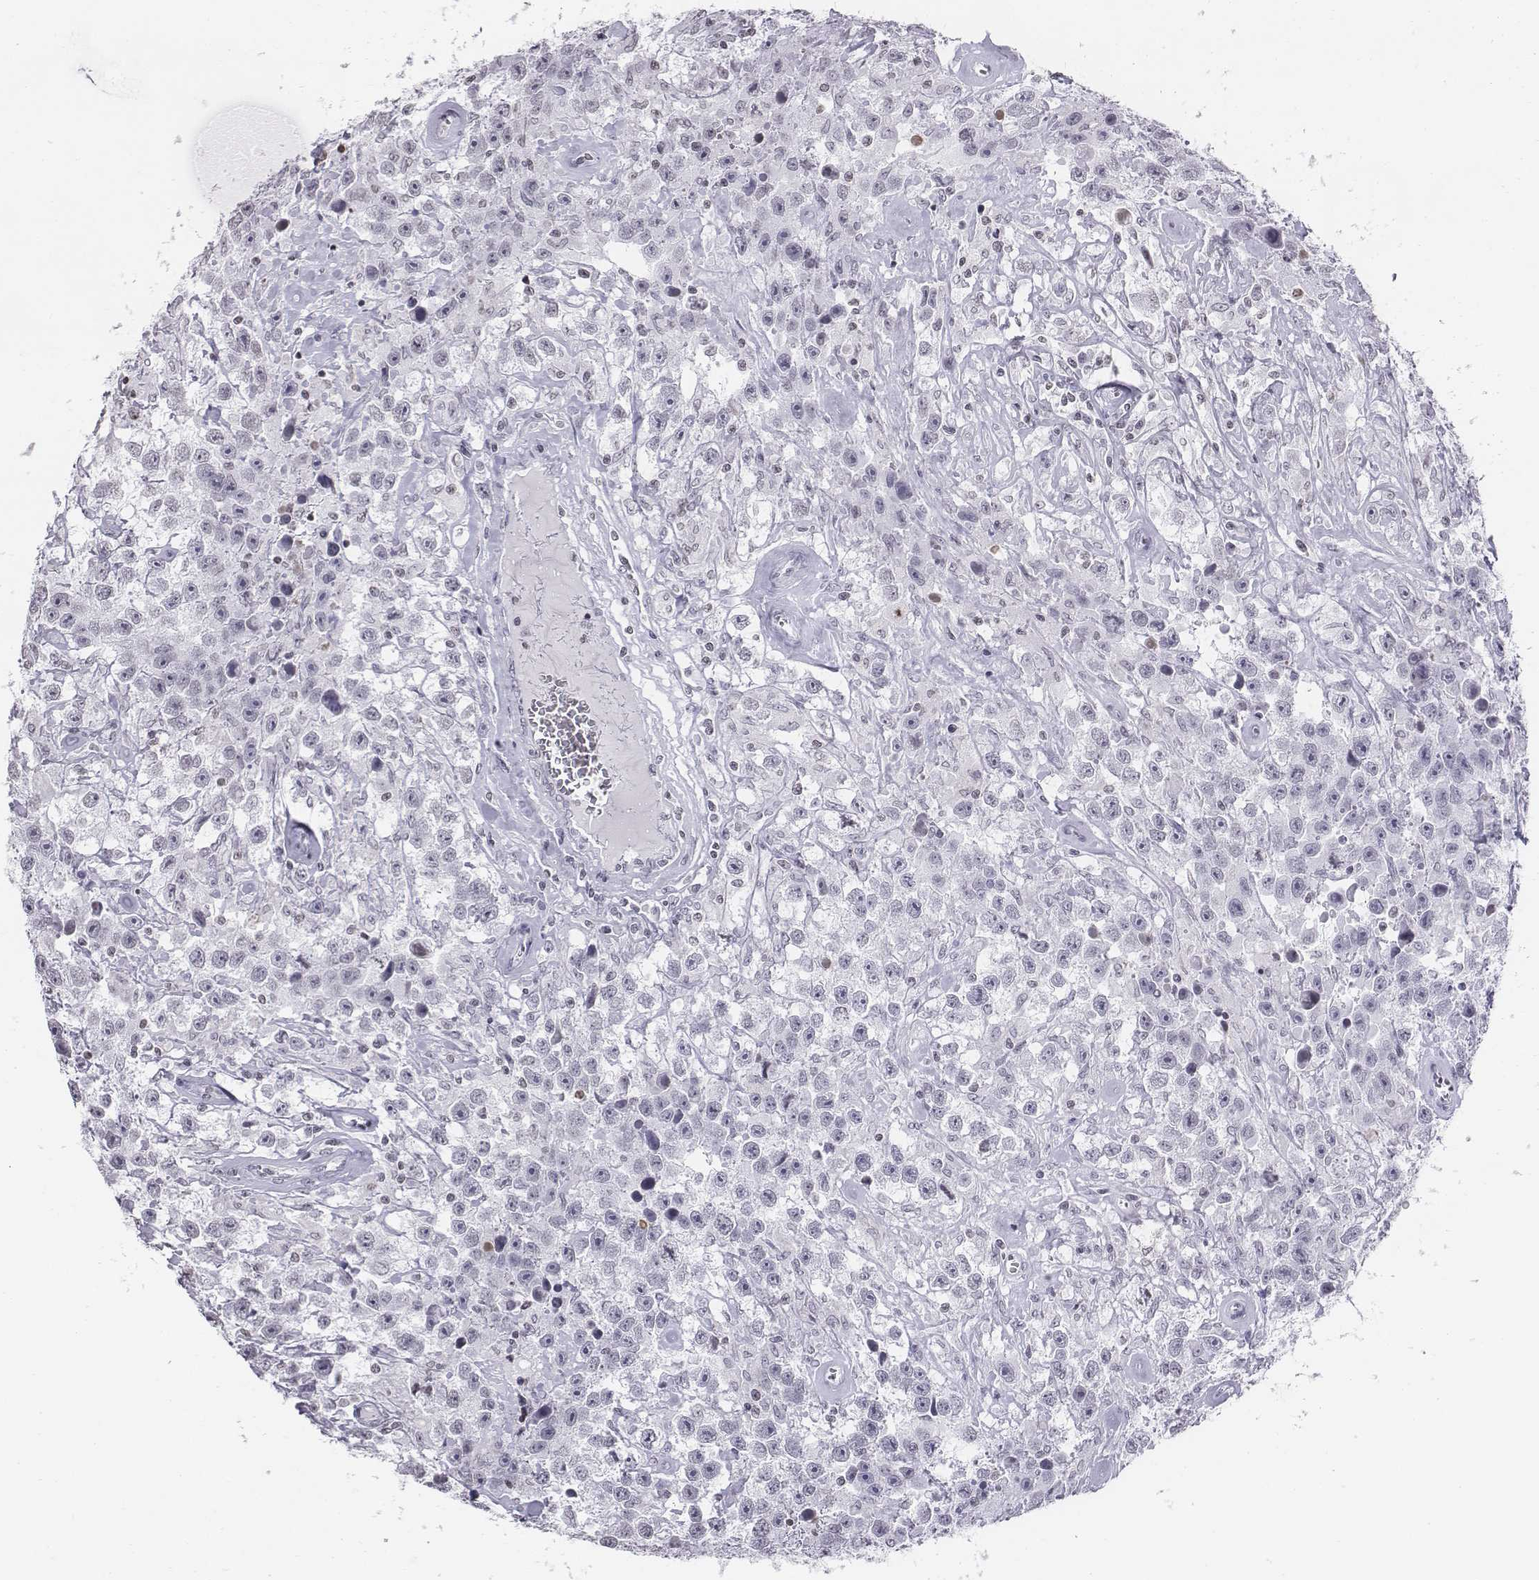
{"staining": {"intensity": "negative", "quantity": "none", "location": "none"}, "tissue": "testis cancer", "cell_type": "Tumor cells", "image_type": "cancer", "snomed": [{"axis": "morphology", "description": "Seminoma, NOS"}, {"axis": "topography", "description": "Testis"}], "caption": "Testis cancer (seminoma) was stained to show a protein in brown. There is no significant staining in tumor cells.", "gene": "BARHL1", "patient": {"sex": "male", "age": 43}}